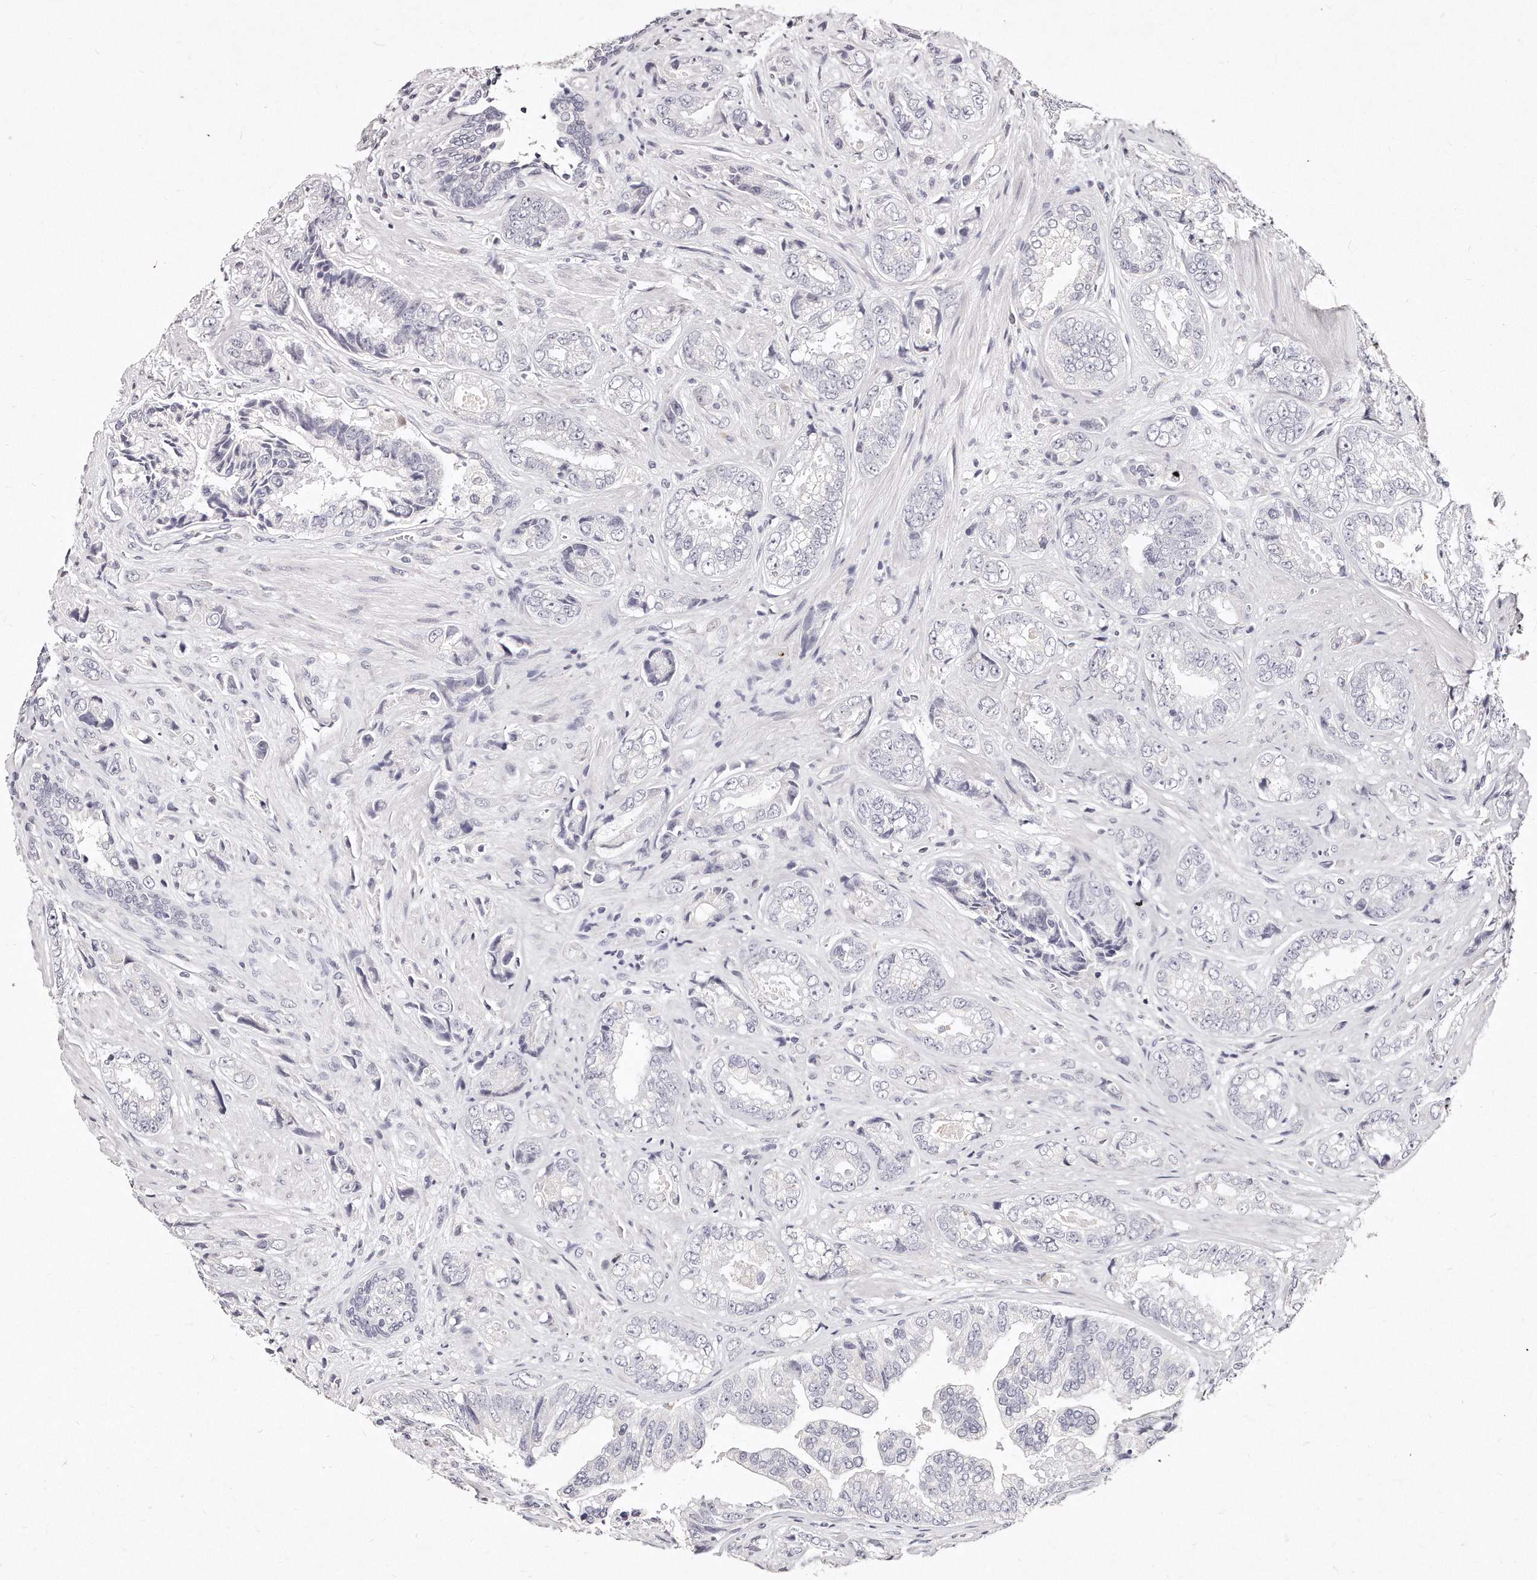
{"staining": {"intensity": "negative", "quantity": "none", "location": "none"}, "tissue": "prostate cancer", "cell_type": "Tumor cells", "image_type": "cancer", "snomed": [{"axis": "morphology", "description": "Adenocarcinoma, High grade"}, {"axis": "topography", "description": "Prostate"}], "caption": "Tumor cells are negative for brown protein staining in high-grade adenocarcinoma (prostate). (DAB (3,3'-diaminobenzidine) immunohistochemistry (IHC) visualized using brightfield microscopy, high magnification).", "gene": "GDA", "patient": {"sex": "male", "age": 61}}